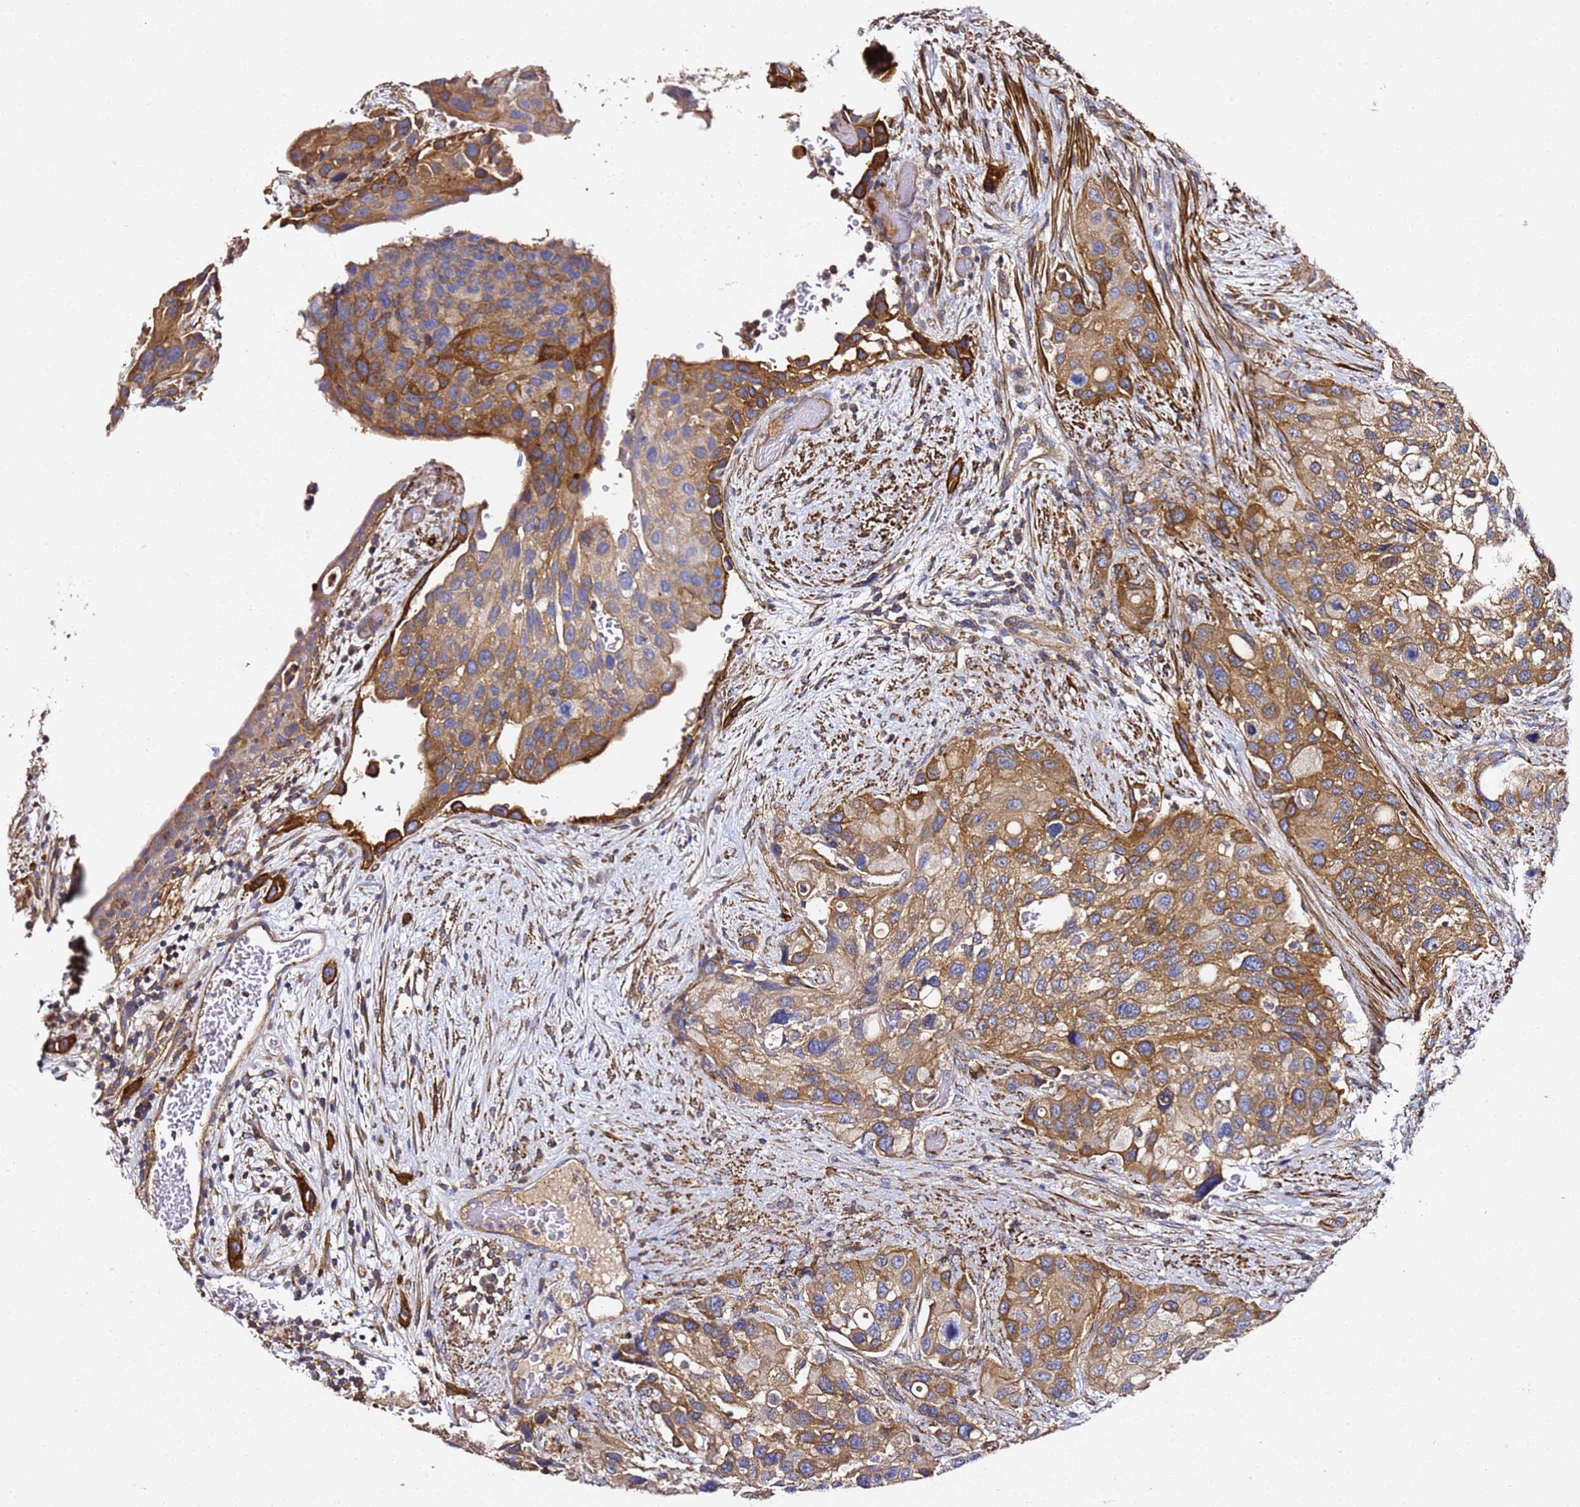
{"staining": {"intensity": "moderate", "quantity": ">75%", "location": "cytoplasmic/membranous"}, "tissue": "urothelial cancer", "cell_type": "Tumor cells", "image_type": "cancer", "snomed": [{"axis": "morphology", "description": "Normal tissue, NOS"}, {"axis": "morphology", "description": "Urothelial carcinoma, High grade"}, {"axis": "topography", "description": "Vascular tissue"}, {"axis": "topography", "description": "Urinary bladder"}], "caption": "Urothelial cancer stained with IHC shows moderate cytoplasmic/membranous expression in approximately >75% of tumor cells. The protein of interest is shown in brown color, while the nuclei are stained blue.", "gene": "ZFP36L2", "patient": {"sex": "female", "age": 56}}